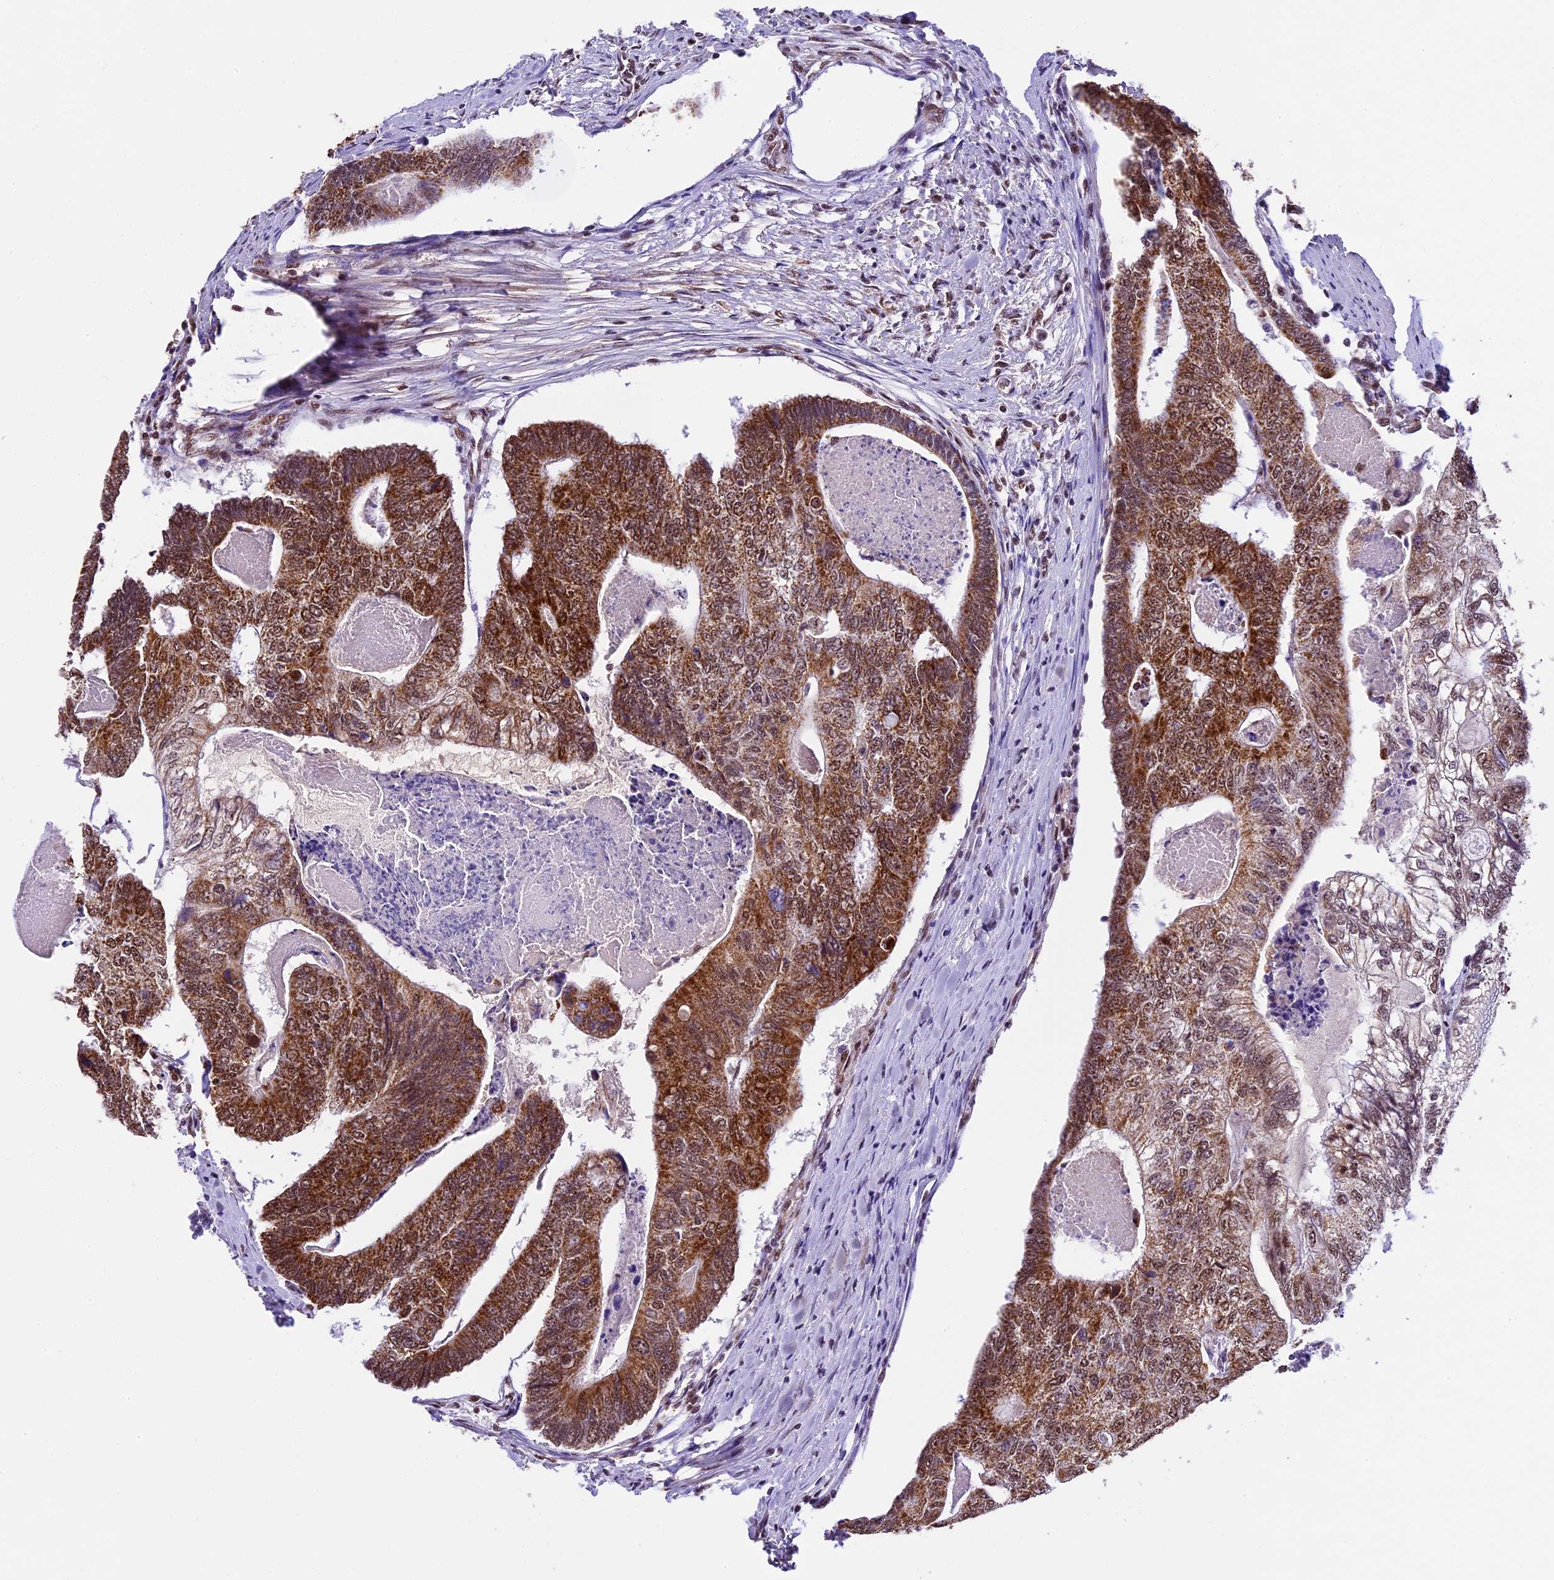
{"staining": {"intensity": "strong", "quantity": ">75%", "location": "cytoplasmic/membranous,nuclear"}, "tissue": "colorectal cancer", "cell_type": "Tumor cells", "image_type": "cancer", "snomed": [{"axis": "morphology", "description": "Adenocarcinoma, NOS"}, {"axis": "topography", "description": "Colon"}], "caption": "This micrograph demonstrates colorectal cancer (adenocarcinoma) stained with IHC to label a protein in brown. The cytoplasmic/membranous and nuclear of tumor cells show strong positivity for the protein. Nuclei are counter-stained blue.", "gene": "CARS2", "patient": {"sex": "female", "age": 67}}